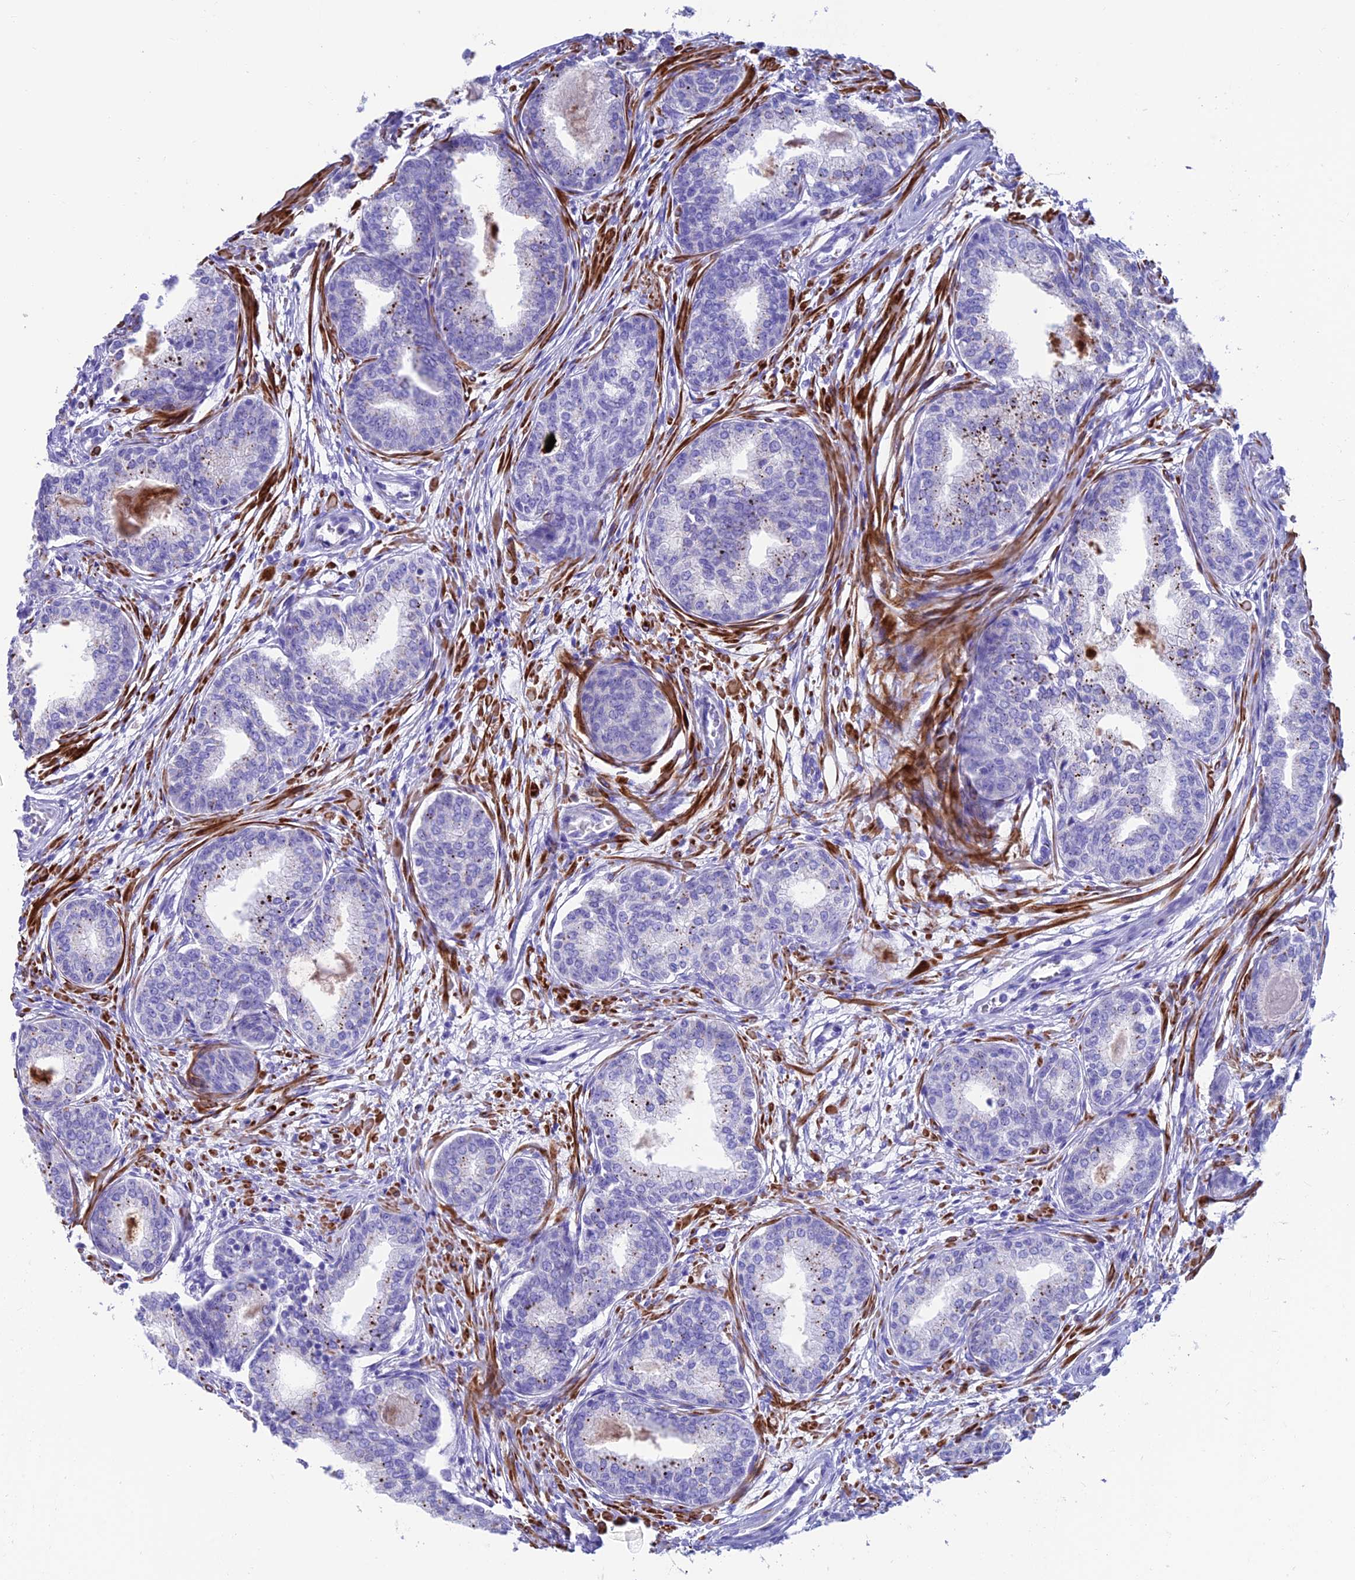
{"staining": {"intensity": "moderate", "quantity": "<25%", "location": "cytoplasmic/membranous"}, "tissue": "prostate cancer", "cell_type": "Tumor cells", "image_type": "cancer", "snomed": [{"axis": "morphology", "description": "Adenocarcinoma, High grade"}, {"axis": "topography", "description": "Prostate"}], "caption": "Moderate cytoplasmic/membranous protein positivity is present in about <25% of tumor cells in high-grade adenocarcinoma (prostate).", "gene": "GNG11", "patient": {"sex": "male", "age": 67}}